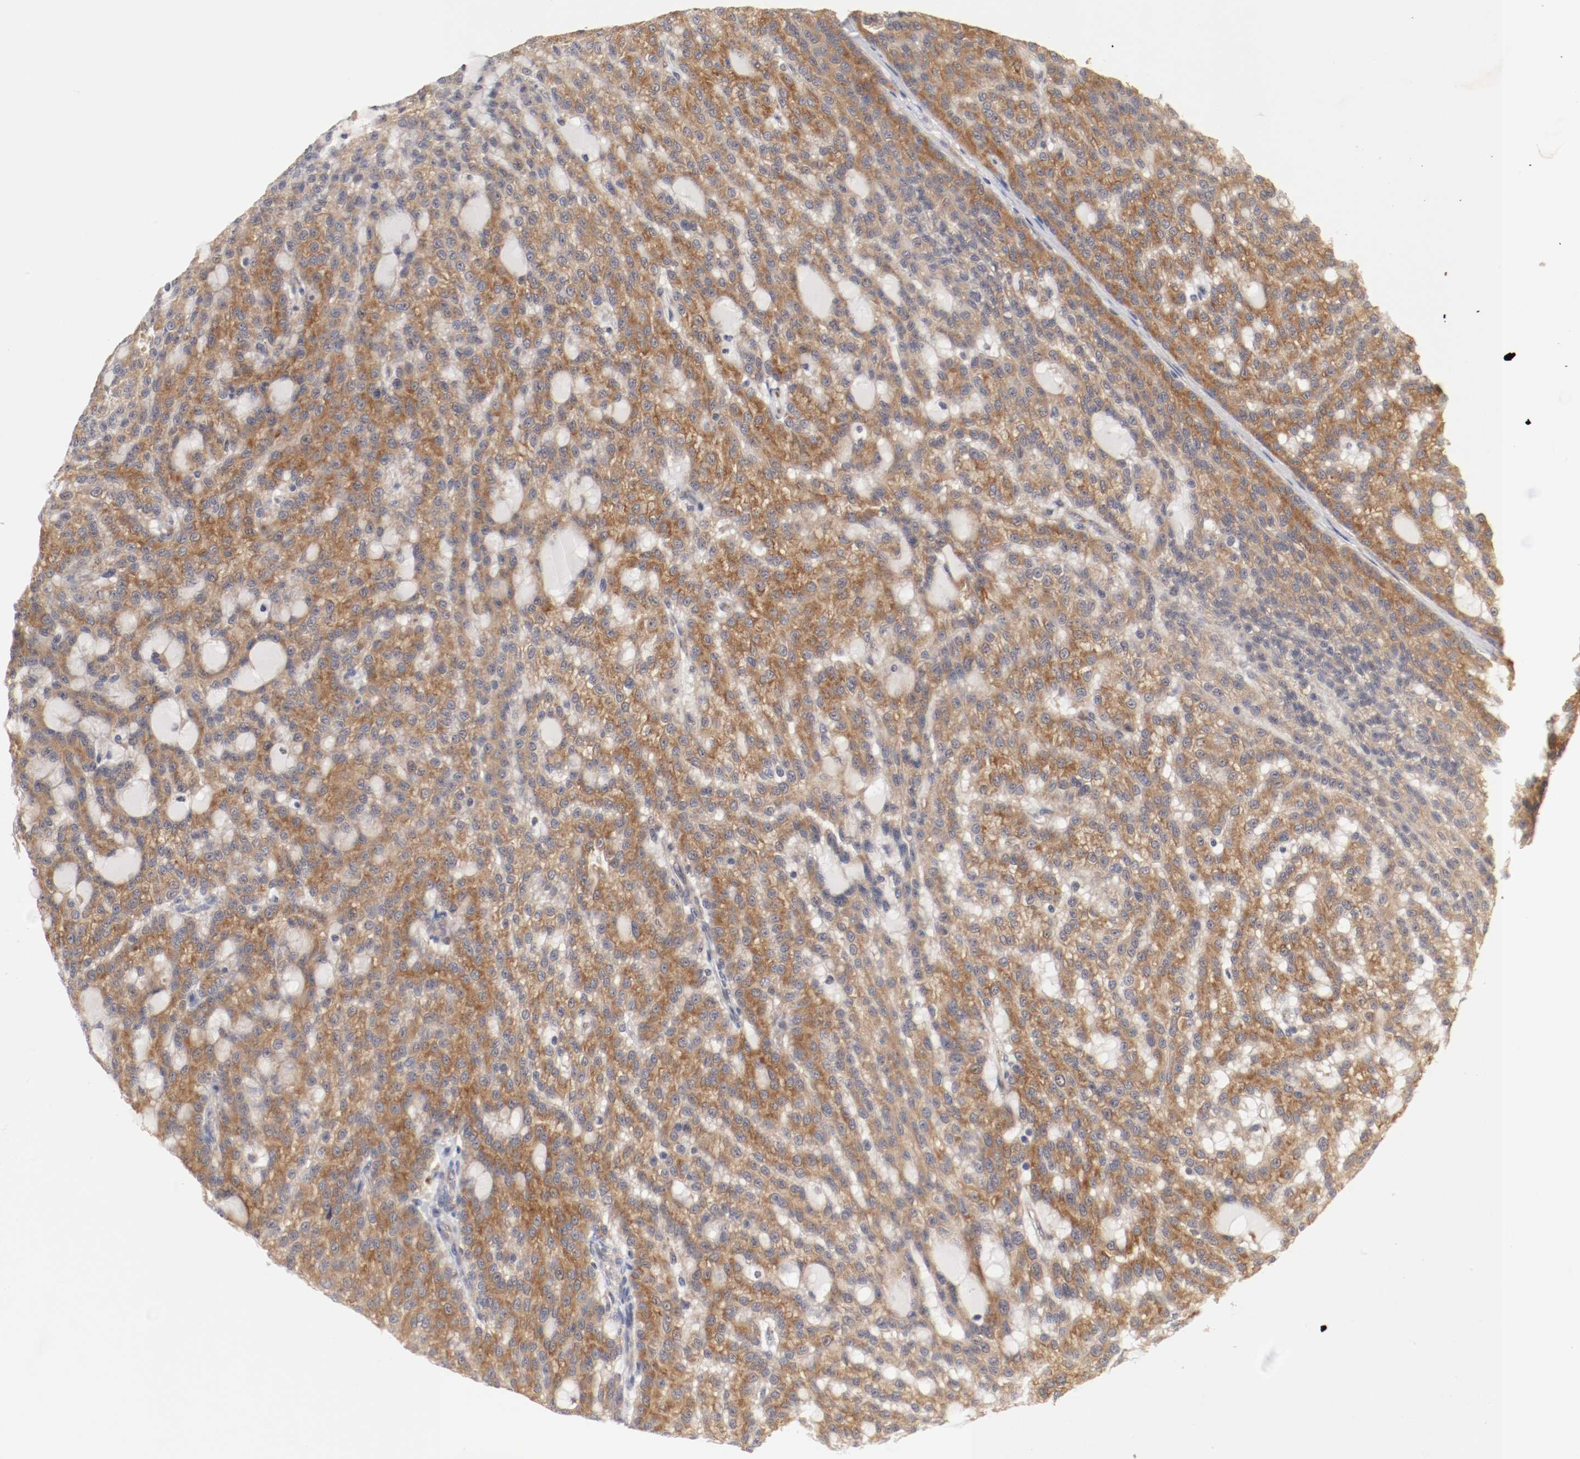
{"staining": {"intensity": "moderate", "quantity": ">75%", "location": "cytoplasmic/membranous"}, "tissue": "renal cancer", "cell_type": "Tumor cells", "image_type": "cancer", "snomed": [{"axis": "morphology", "description": "Adenocarcinoma, NOS"}, {"axis": "topography", "description": "Kidney"}], "caption": "Immunohistochemistry micrograph of renal adenocarcinoma stained for a protein (brown), which reveals medium levels of moderate cytoplasmic/membranous expression in about >75% of tumor cells.", "gene": "FKBP3", "patient": {"sex": "male", "age": 63}}